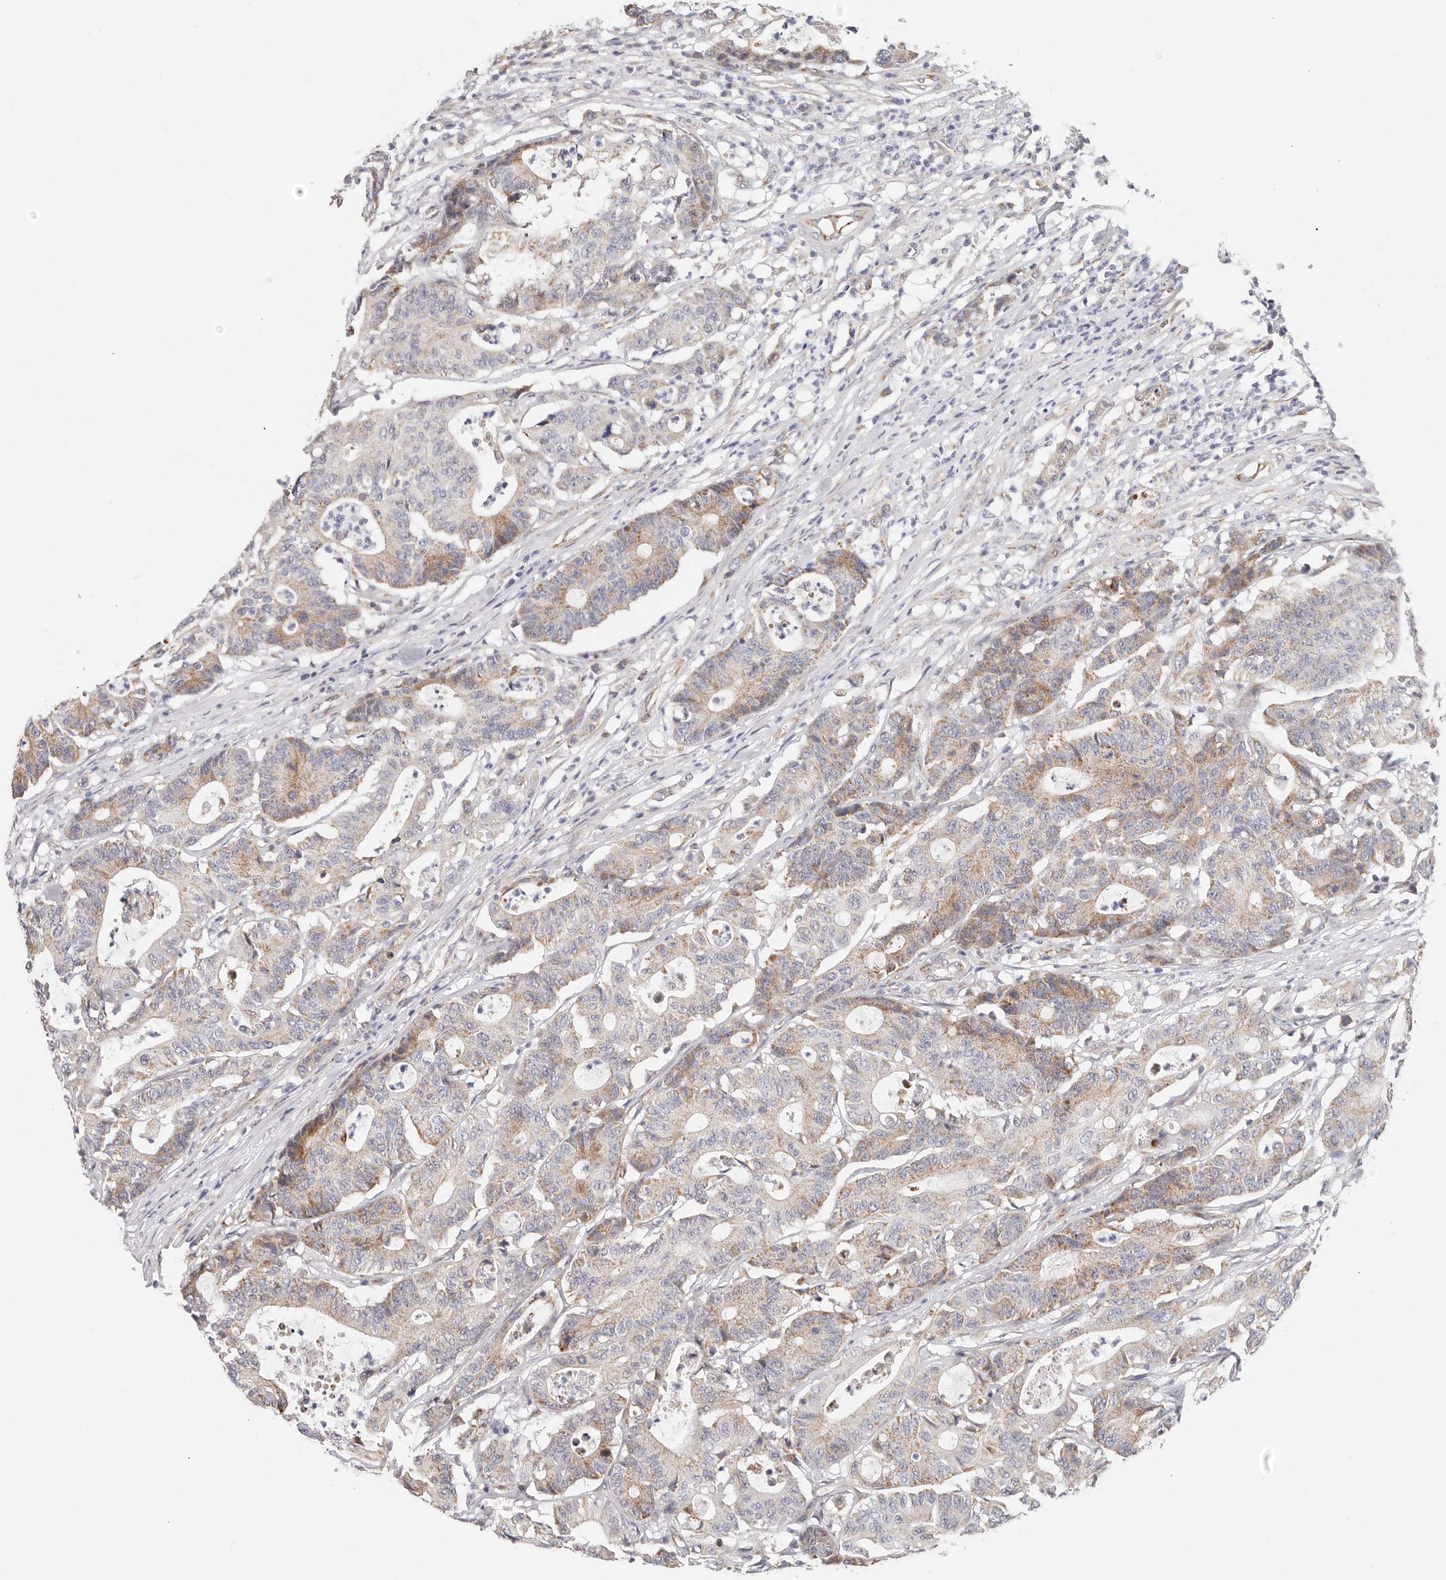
{"staining": {"intensity": "weak", "quantity": ">75%", "location": "cytoplasmic/membranous"}, "tissue": "colorectal cancer", "cell_type": "Tumor cells", "image_type": "cancer", "snomed": [{"axis": "morphology", "description": "Adenocarcinoma, NOS"}, {"axis": "topography", "description": "Colon"}], "caption": "This is a photomicrograph of immunohistochemistry staining of colorectal cancer, which shows weak expression in the cytoplasmic/membranous of tumor cells.", "gene": "AFDN", "patient": {"sex": "female", "age": 84}}